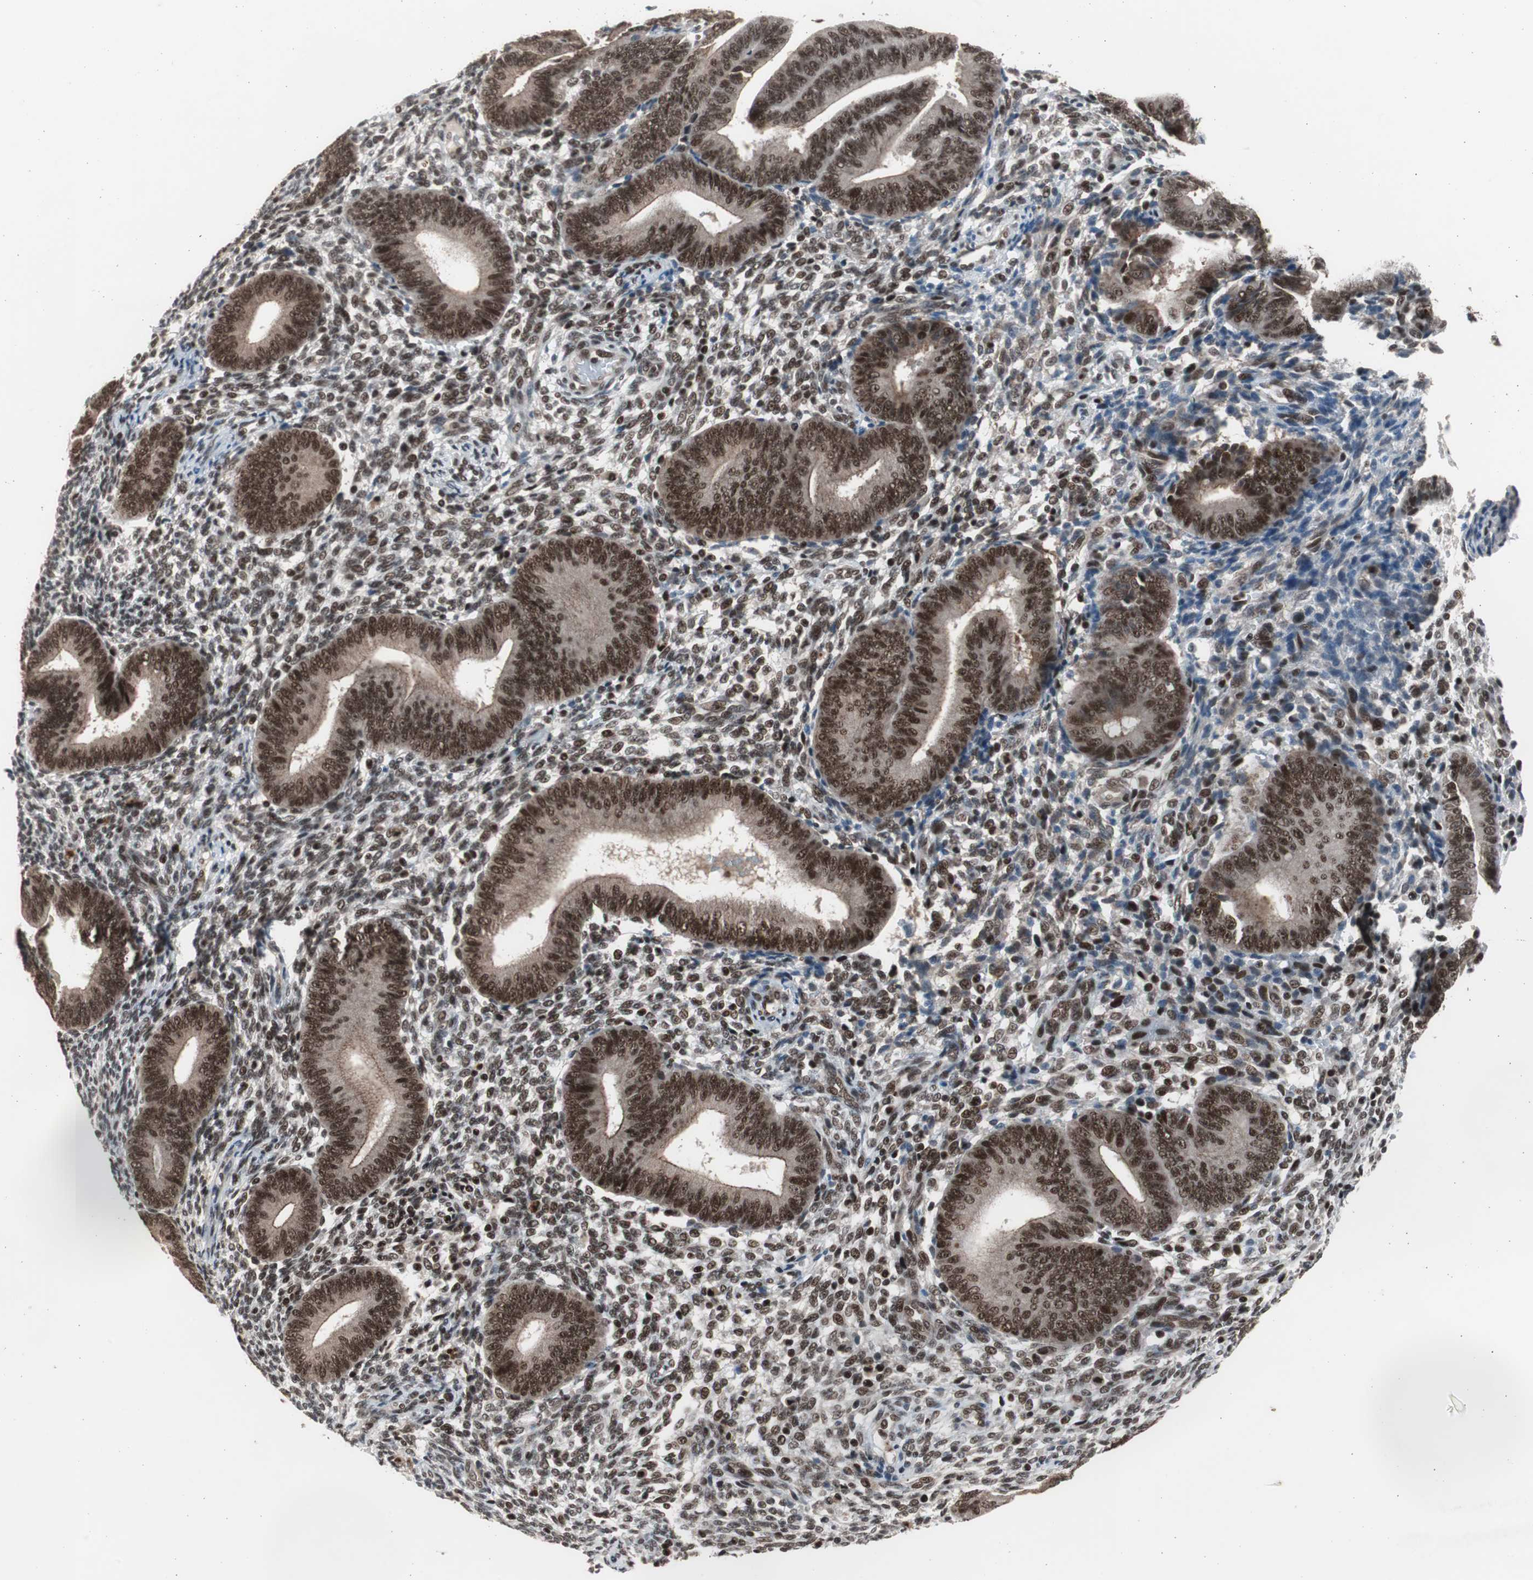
{"staining": {"intensity": "moderate", "quantity": ">75%", "location": "nuclear"}, "tissue": "endometrium", "cell_type": "Cells in endometrial stroma", "image_type": "normal", "snomed": [{"axis": "morphology", "description": "Normal tissue, NOS"}, {"axis": "topography", "description": "Uterus"}, {"axis": "topography", "description": "Endometrium"}], "caption": "High-magnification brightfield microscopy of normal endometrium stained with DAB (brown) and counterstained with hematoxylin (blue). cells in endometrial stroma exhibit moderate nuclear staining is identified in about>75% of cells. The staining is performed using DAB (3,3'-diaminobenzidine) brown chromogen to label protein expression. The nuclei are counter-stained blue using hematoxylin.", "gene": "RPA1", "patient": {"sex": "female", "age": 33}}